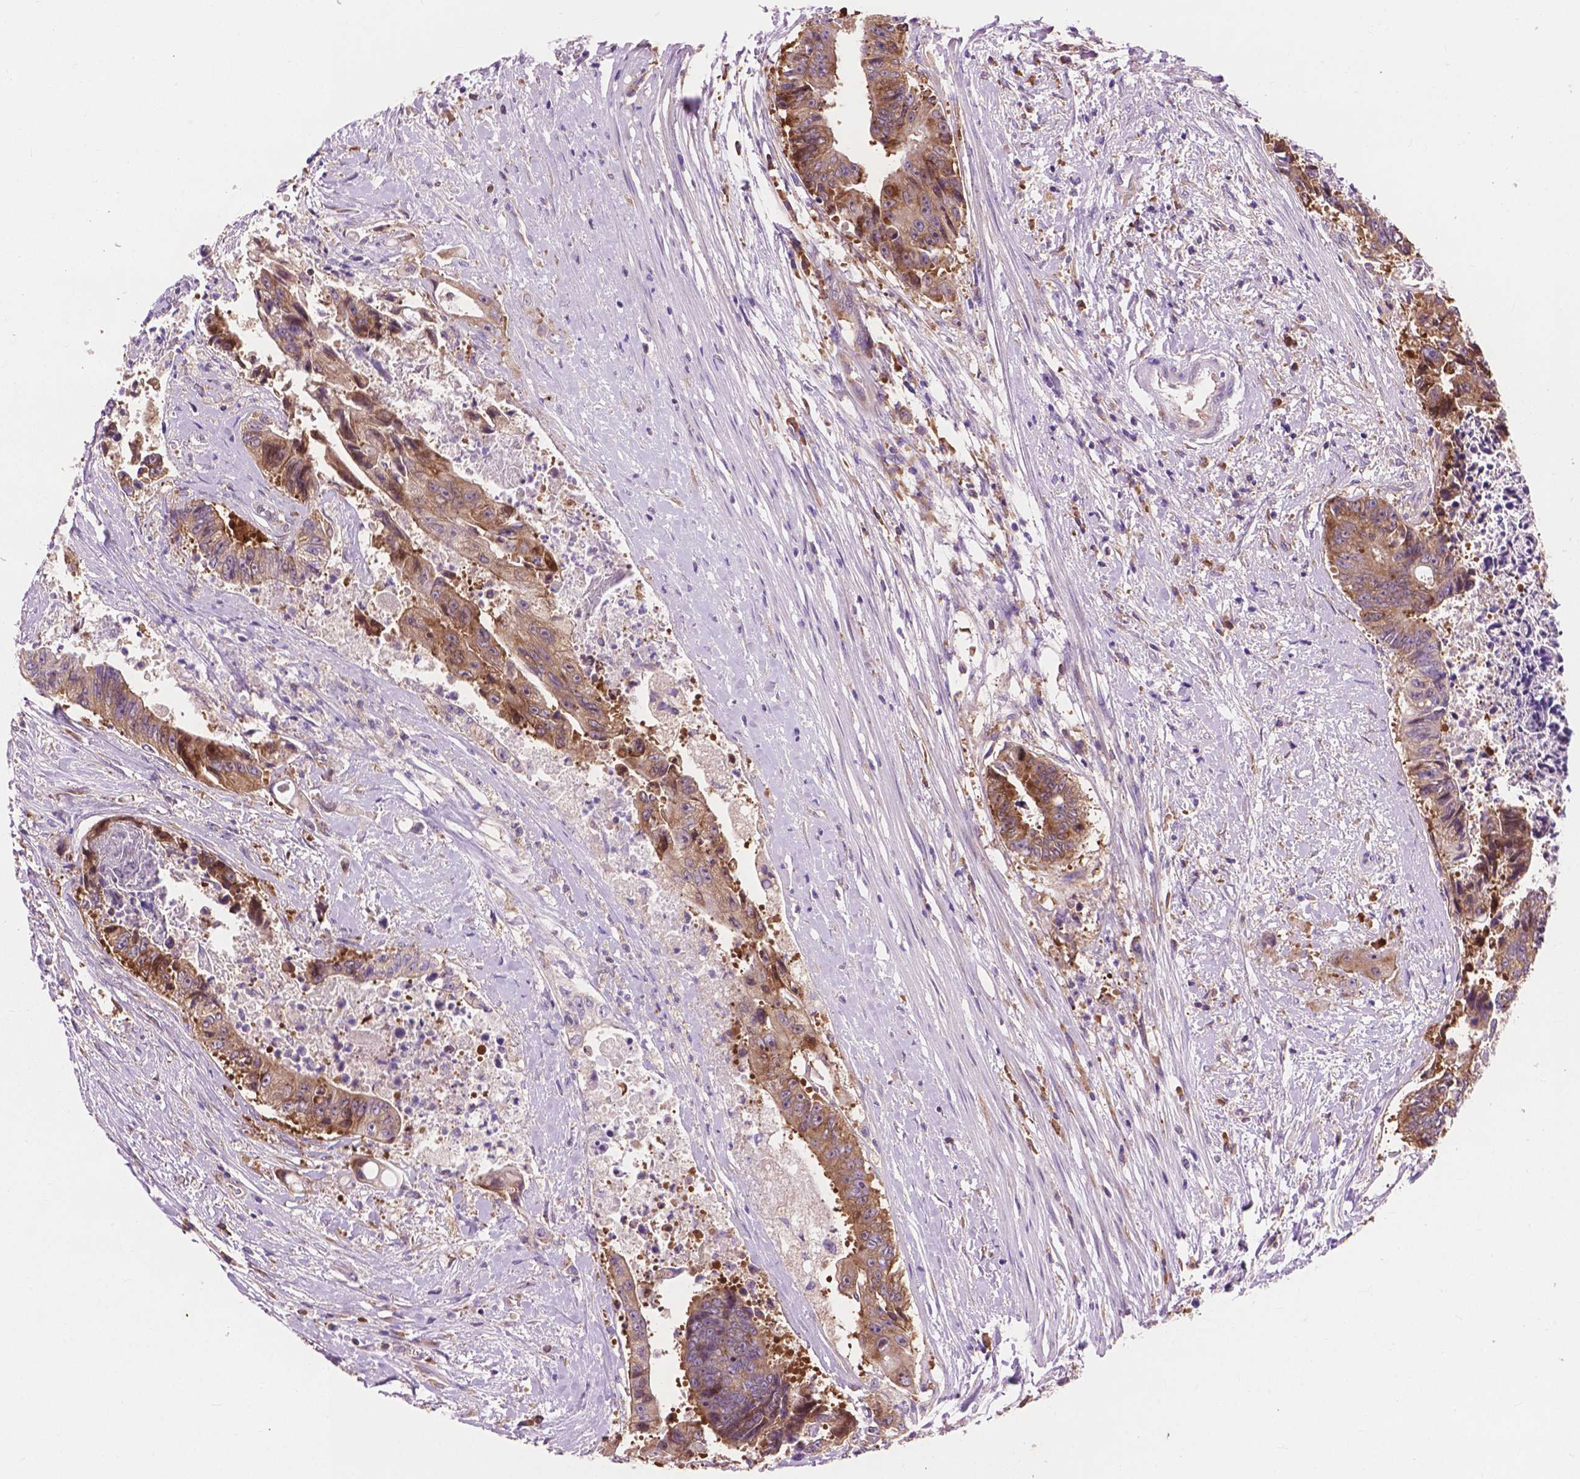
{"staining": {"intensity": "moderate", "quantity": ">75%", "location": "cytoplasmic/membranous"}, "tissue": "colorectal cancer", "cell_type": "Tumor cells", "image_type": "cancer", "snomed": [{"axis": "morphology", "description": "Adenocarcinoma, NOS"}, {"axis": "topography", "description": "Rectum"}], "caption": "Tumor cells demonstrate medium levels of moderate cytoplasmic/membranous staining in approximately >75% of cells in human colorectal cancer. (DAB (3,3'-diaminobenzidine) IHC, brown staining for protein, blue staining for nuclei).", "gene": "RPL37A", "patient": {"sex": "male", "age": 54}}